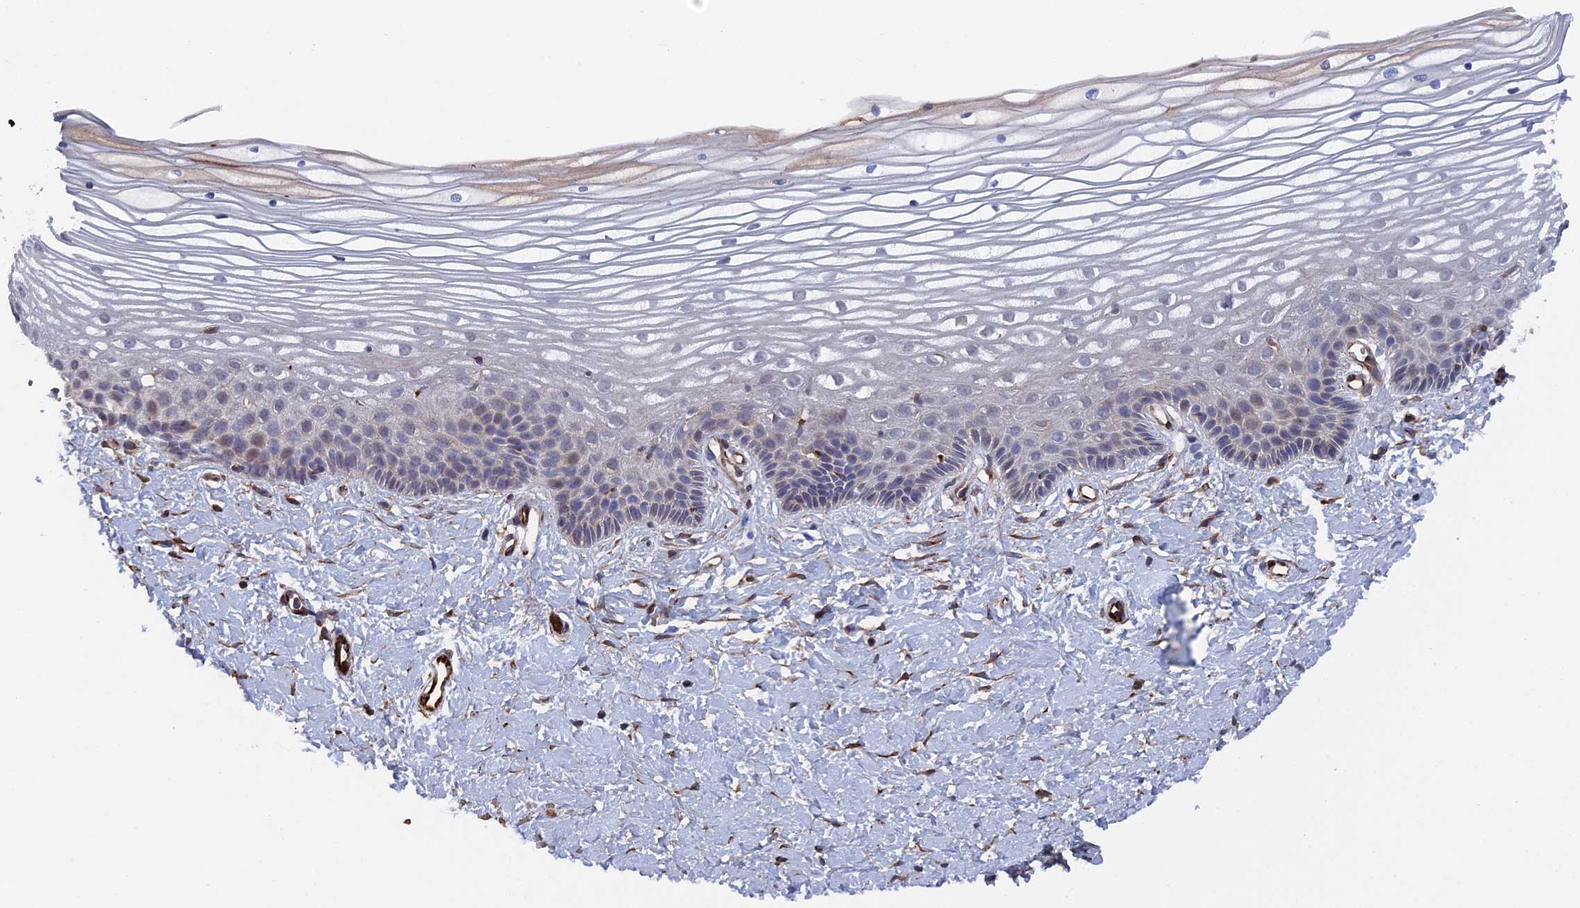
{"staining": {"intensity": "weak", "quantity": "<25%", "location": "cytoplasmic/membranous"}, "tissue": "vagina", "cell_type": "Squamous epithelial cells", "image_type": "normal", "snomed": [{"axis": "morphology", "description": "Normal tissue, NOS"}, {"axis": "topography", "description": "Vagina"}, {"axis": "topography", "description": "Cervix"}], "caption": "This histopathology image is of normal vagina stained with immunohistochemistry to label a protein in brown with the nuclei are counter-stained blue. There is no expression in squamous epithelial cells.", "gene": "SMG9", "patient": {"sex": "female", "age": 40}}